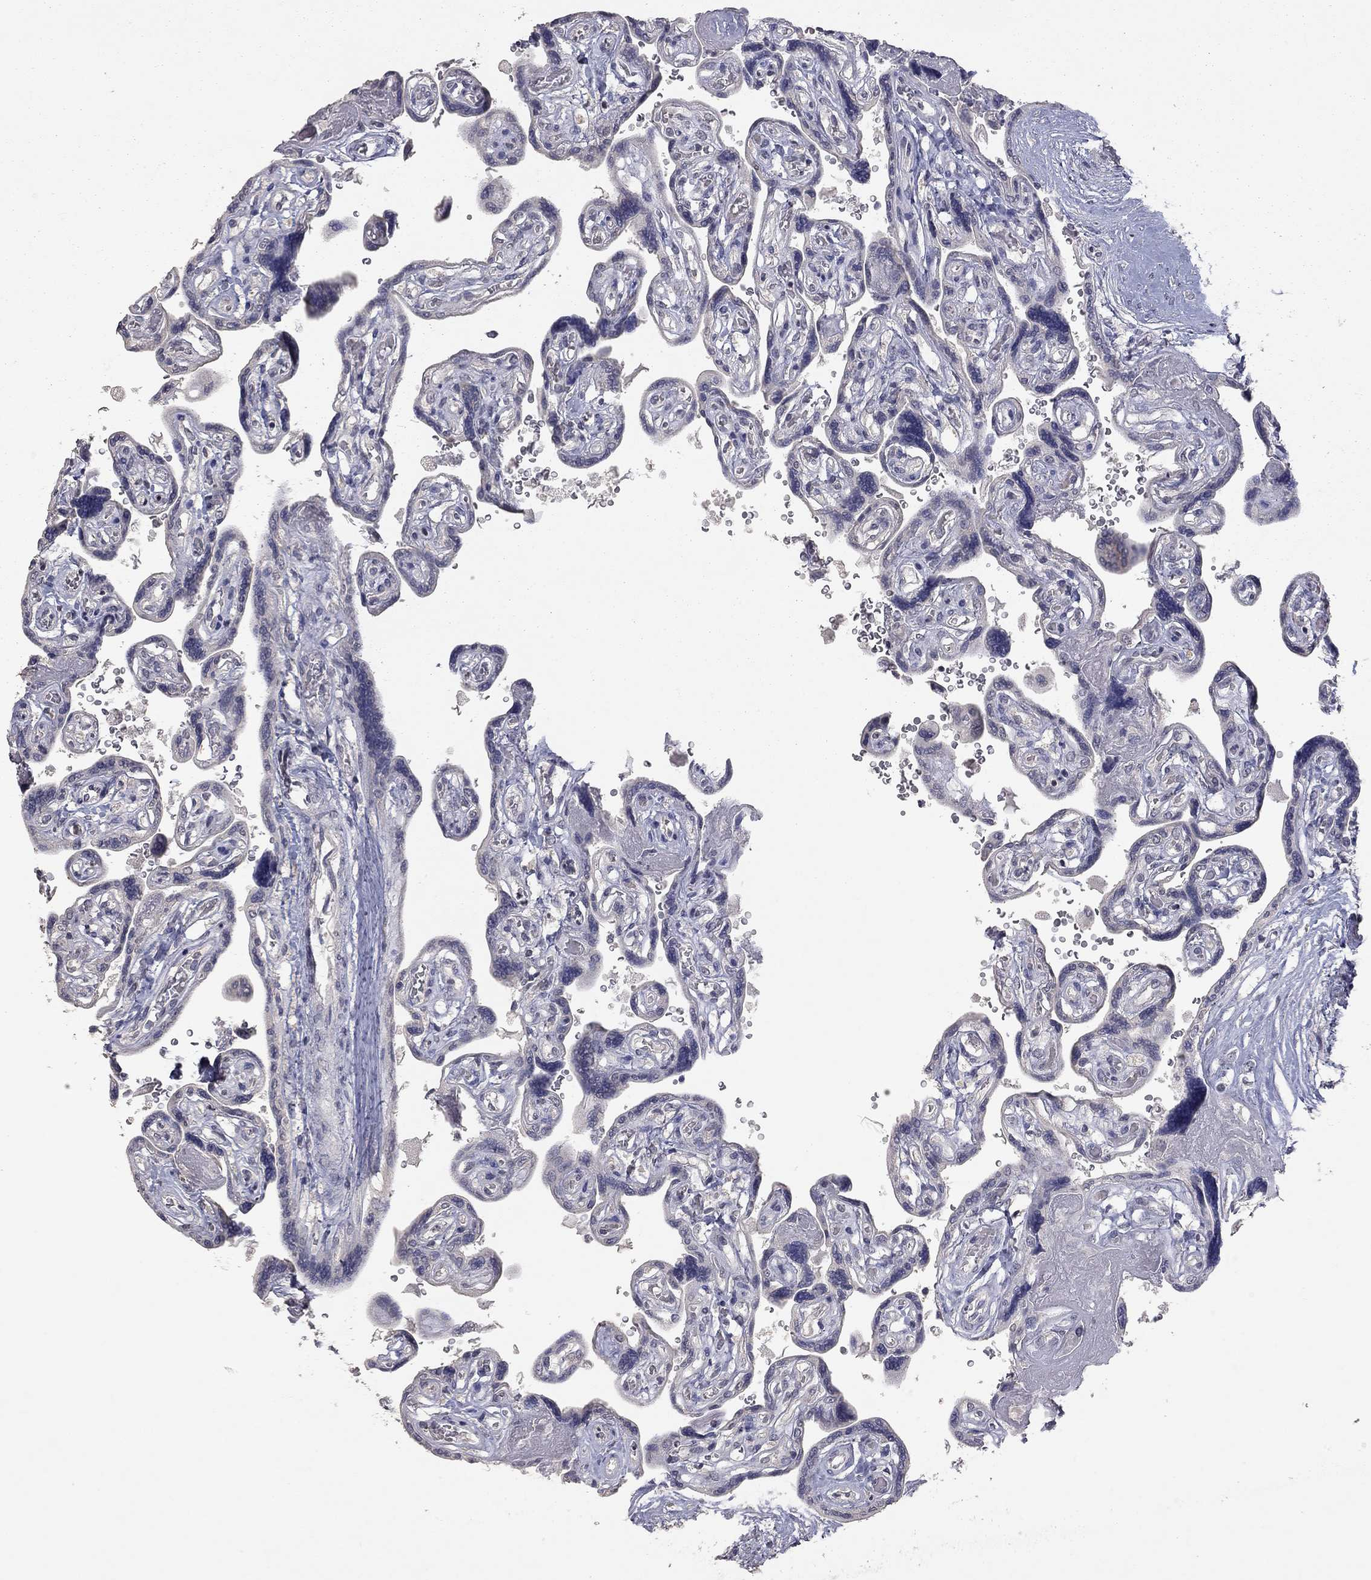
{"staining": {"intensity": "negative", "quantity": "none", "location": "none"}, "tissue": "placenta", "cell_type": "Decidual cells", "image_type": "normal", "snomed": [{"axis": "morphology", "description": "Normal tissue, NOS"}, {"axis": "topography", "description": "Placenta"}], "caption": "Micrograph shows no protein positivity in decidual cells of normal placenta. (Brightfield microscopy of DAB immunohistochemistry at high magnification).", "gene": "SYT12", "patient": {"sex": "female", "age": 32}}